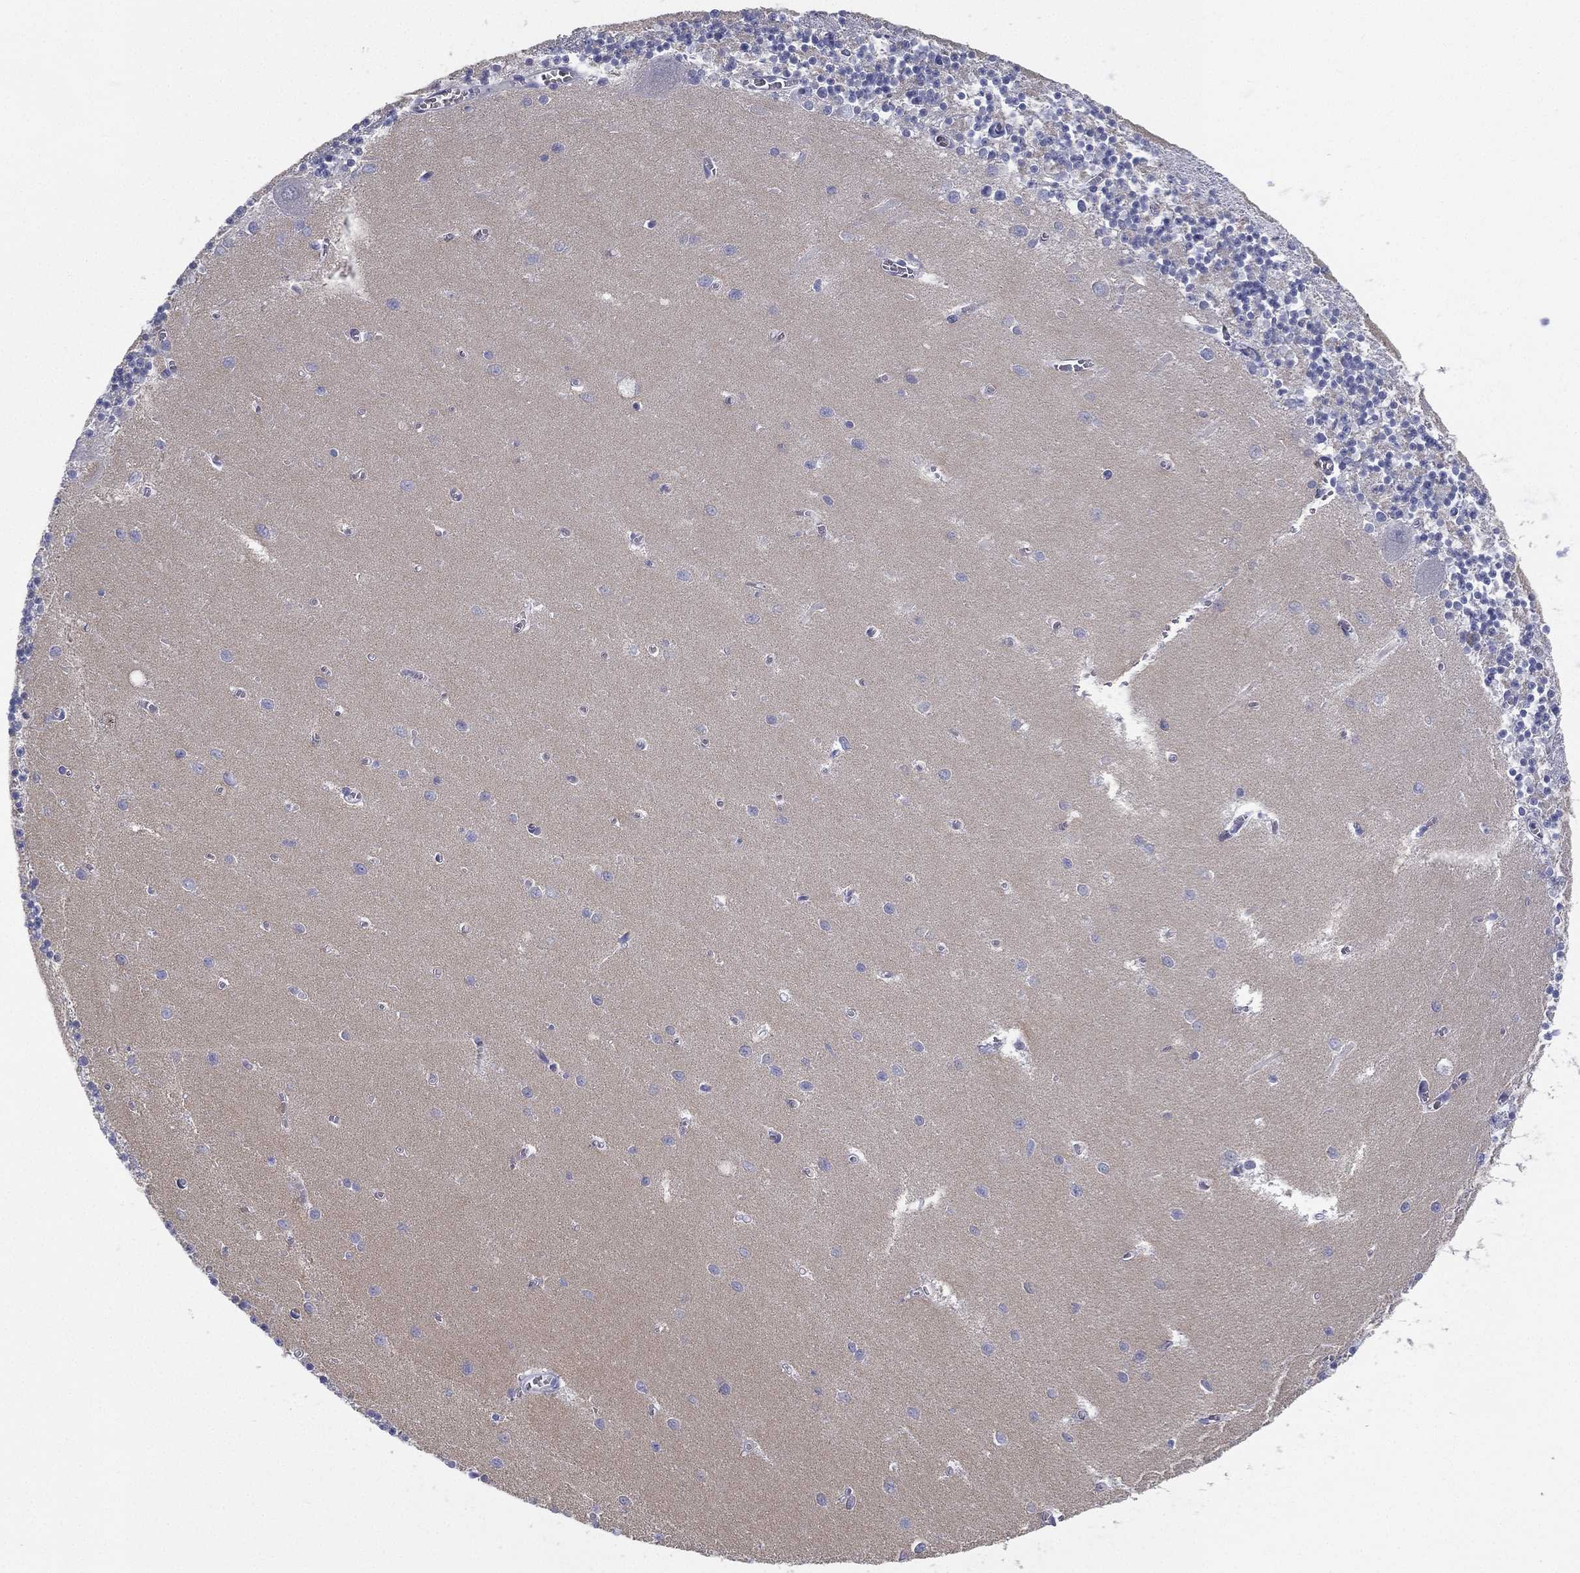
{"staining": {"intensity": "negative", "quantity": "none", "location": "none"}, "tissue": "cerebellum", "cell_type": "Cells in granular layer", "image_type": "normal", "snomed": [{"axis": "morphology", "description": "Normal tissue, NOS"}, {"axis": "topography", "description": "Cerebellum"}], "caption": "Immunohistochemistry (IHC) photomicrograph of benign cerebellum: human cerebellum stained with DAB demonstrates no significant protein staining in cells in granular layer.", "gene": "CYP2D6", "patient": {"sex": "female", "age": 64}}